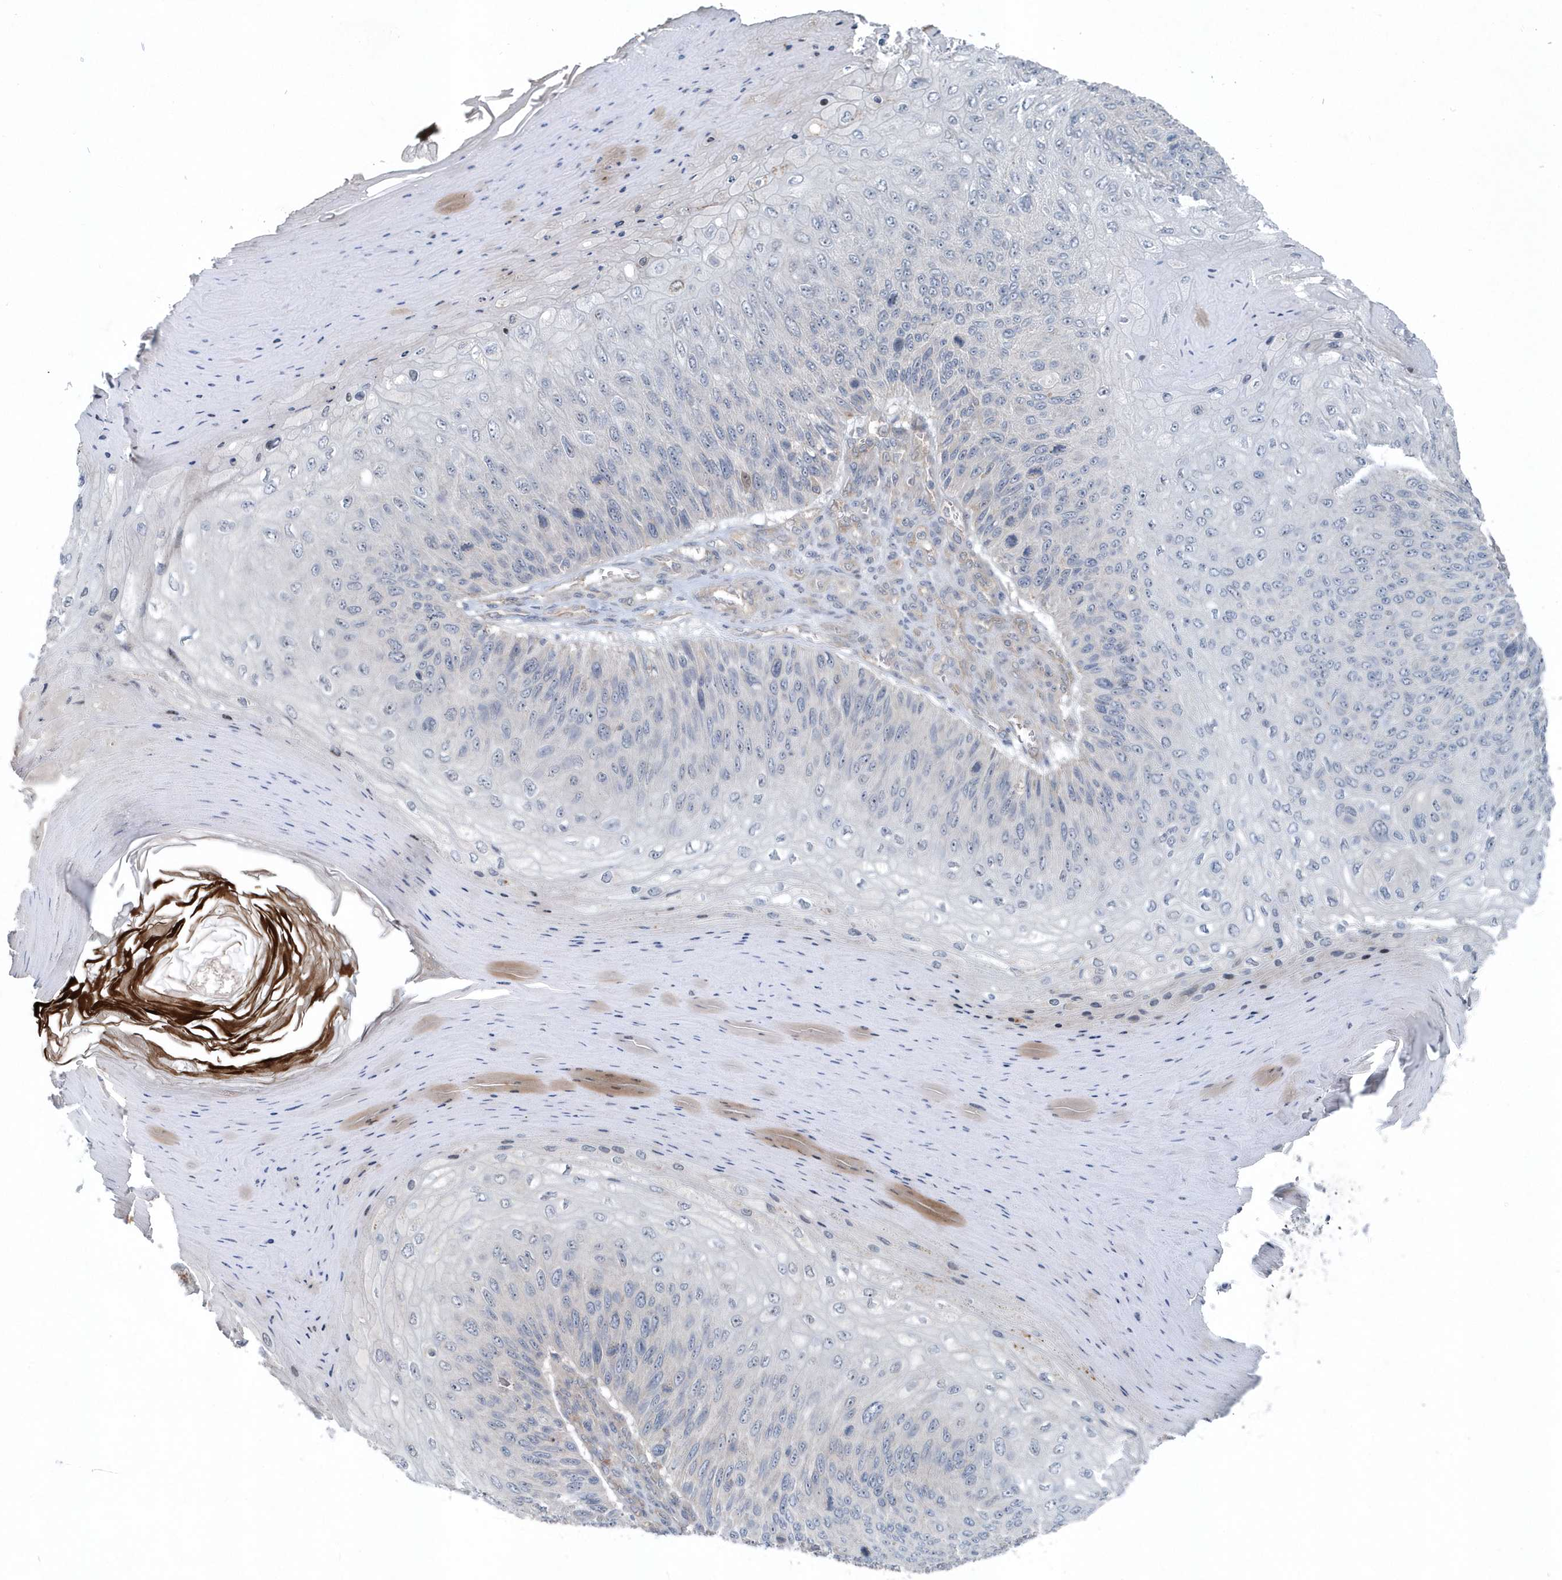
{"staining": {"intensity": "weak", "quantity": "<25%", "location": "cytoplasmic/membranous"}, "tissue": "skin cancer", "cell_type": "Tumor cells", "image_type": "cancer", "snomed": [{"axis": "morphology", "description": "Squamous cell carcinoma, NOS"}, {"axis": "topography", "description": "Skin"}], "caption": "Immunohistochemistry (IHC) micrograph of human squamous cell carcinoma (skin) stained for a protein (brown), which shows no positivity in tumor cells.", "gene": "MCC", "patient": {"sex": "female", "age": 88}}